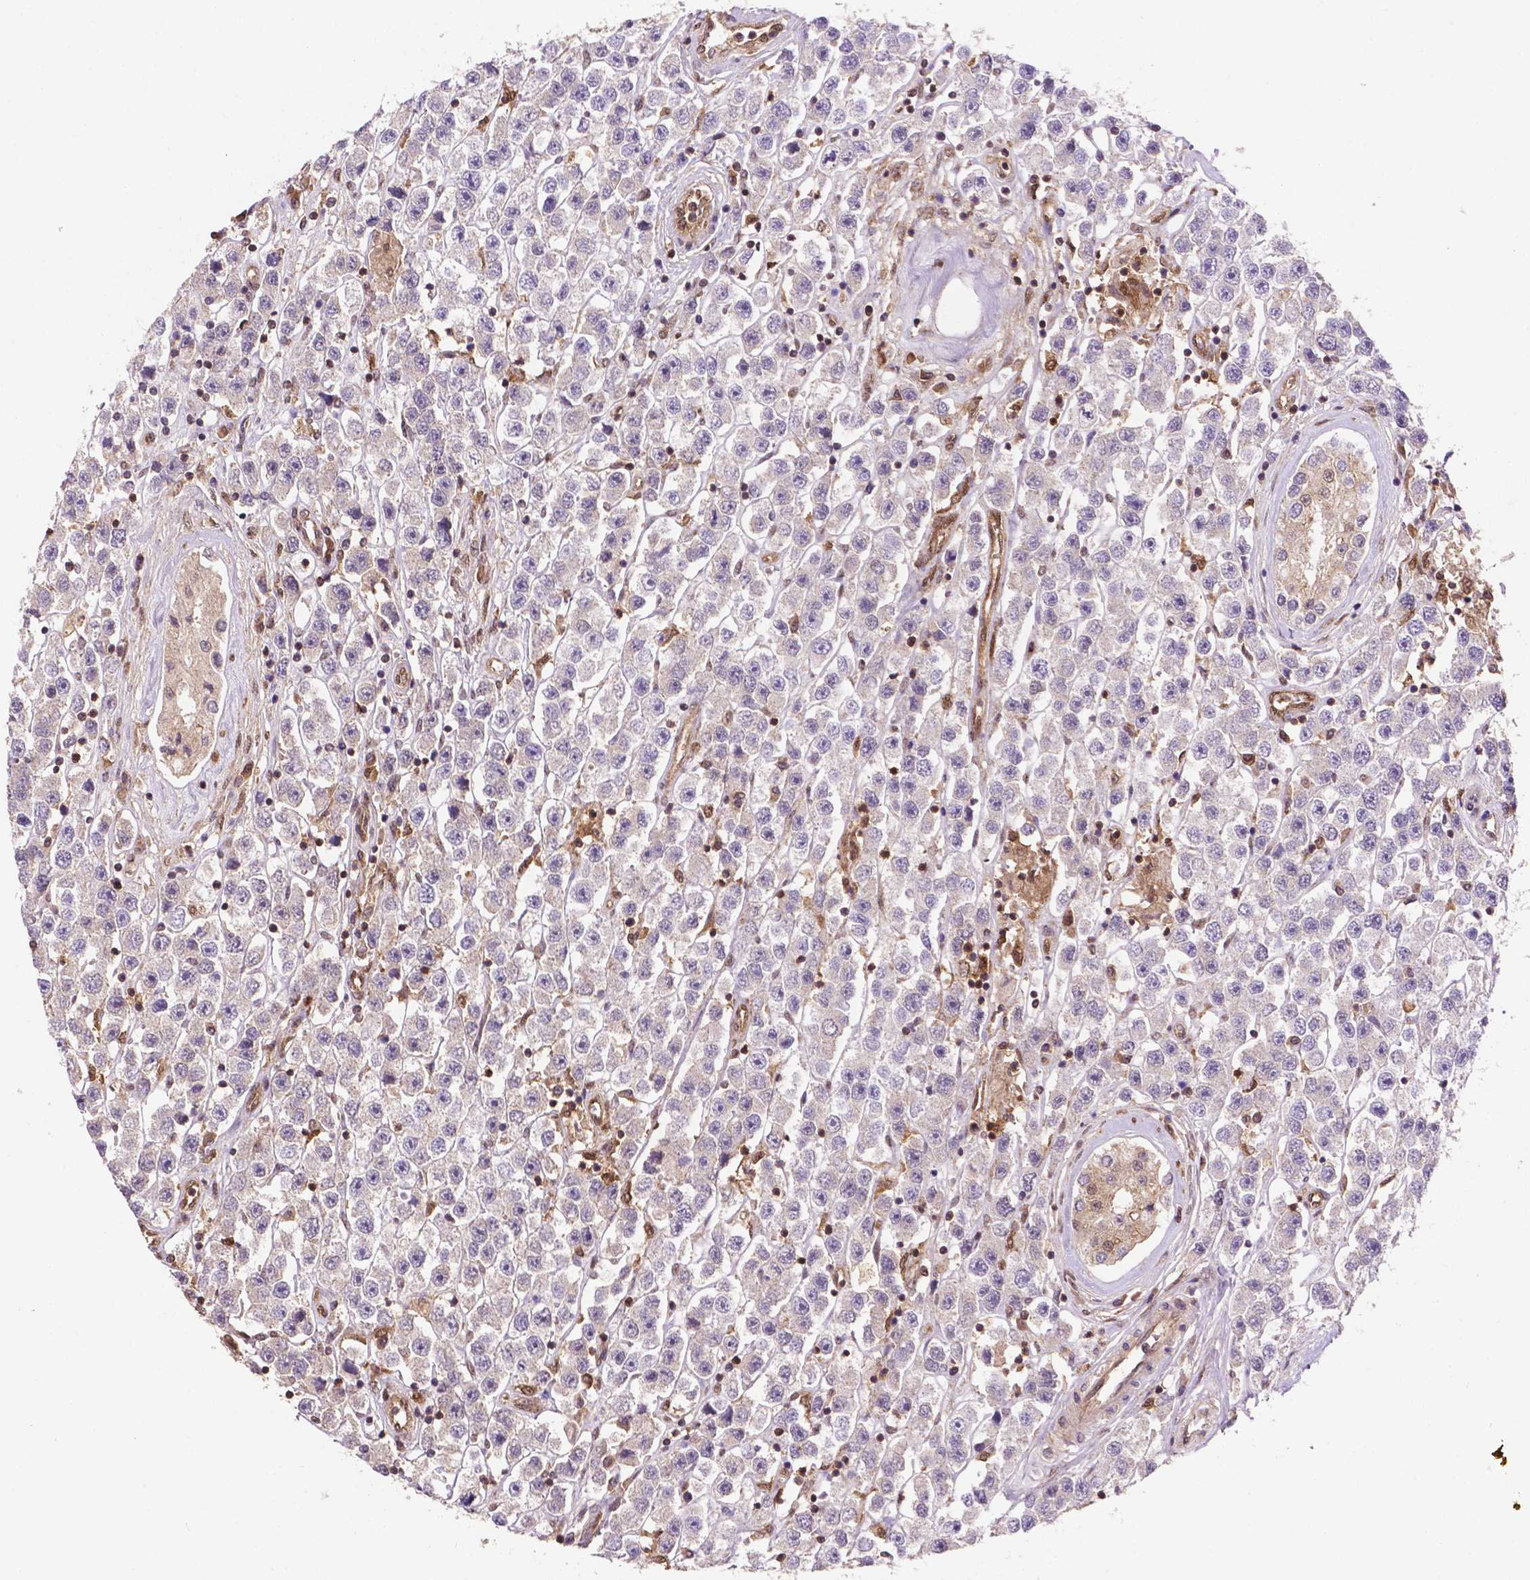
{"staining": {"intensity": "weak", "quantity": "<25%", "location": "cytoplasmic/membranous"}, "tissue": "testis cancer", "cell_type": "Tumor cells", "image_type": "cancer", "snomed": [{"axis": "morphology", "description": "Seminoma, NOS"}, {"axis": "topography", "description": "Testis"}], "caption": "The histopathology image displays no significant positivity in tumor cells of testis seminoma.", "gene": "UBE2L6", "patient": {"sex": "male", "age": 45}}